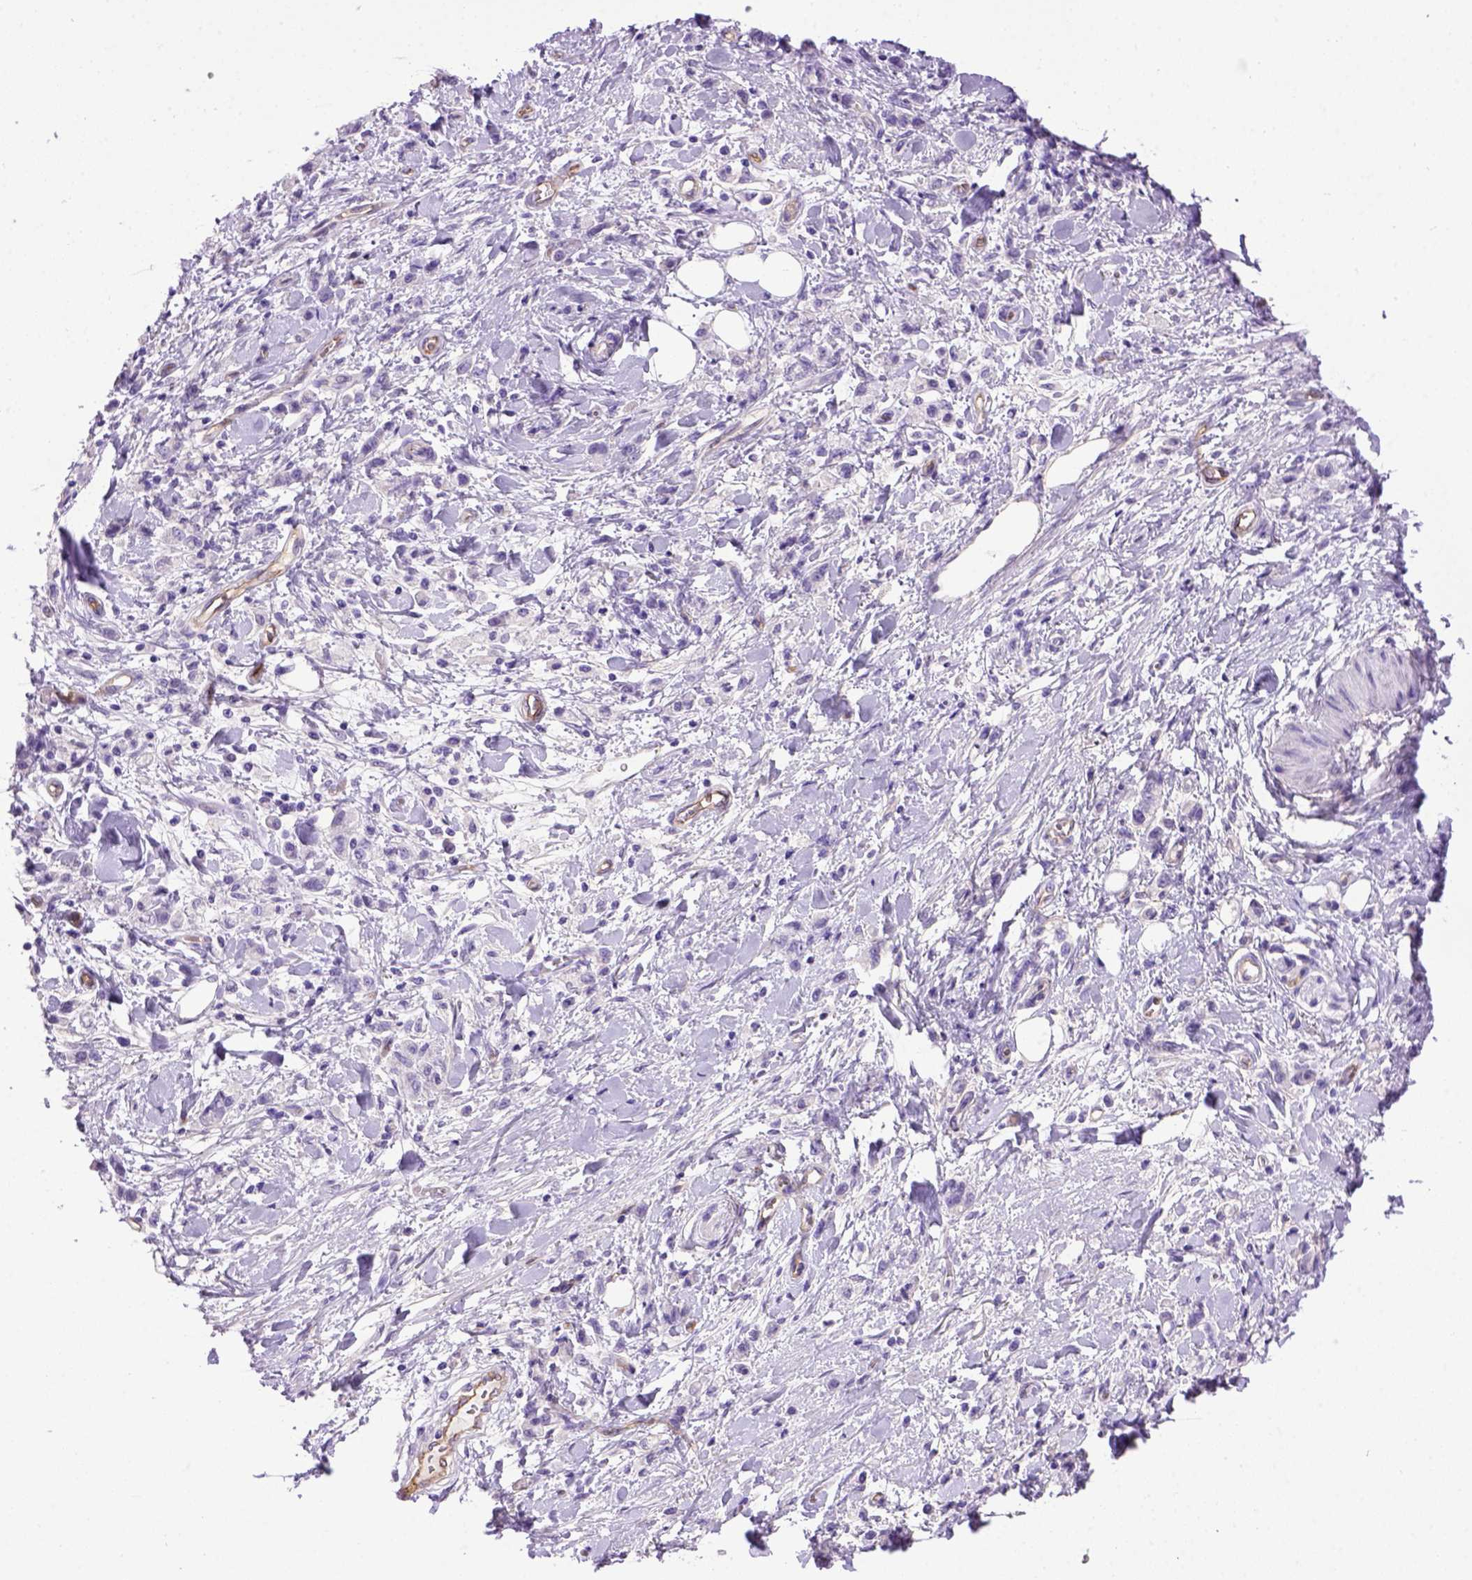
{"staining": {"intensity": "negative", "quantity": "none", "location": "none"}, "tissue": "stomach cancer", "cell_type": "Tumor cells", "image_type": "cancer", "snomed": [{"axis": "morphology", "description": "Adenocarcinoma, NOS"}, {"axis": "topography", "description": "Stomach"}], "caption": "Adenocarcinoma (stomach) was stained to show a protein in brown. There is no significant expression in tumor cells.", "gene": "ENG", "patient": {"sex": "male", "age": 77}}